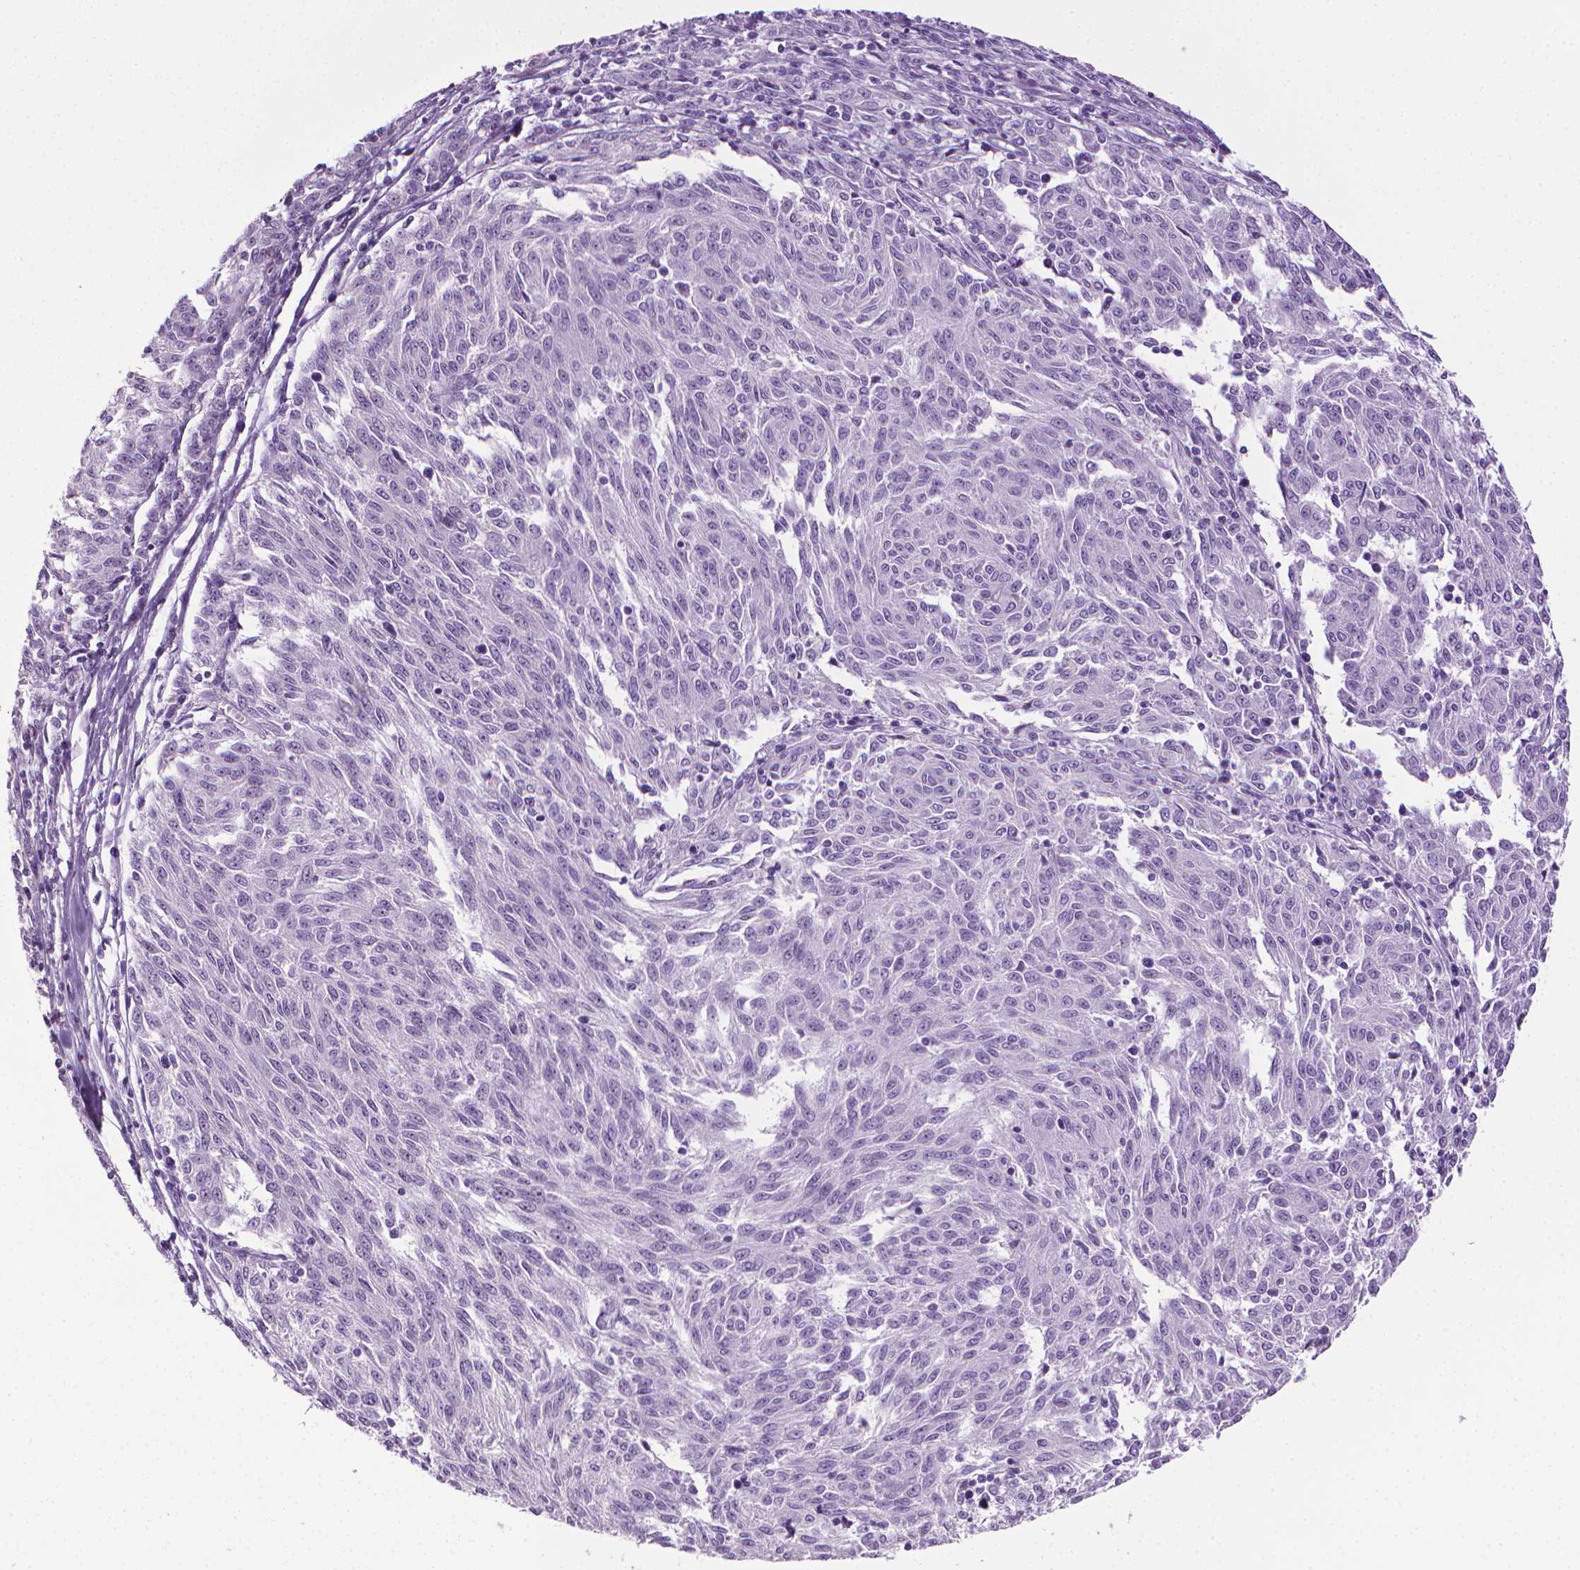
{"staining": {"intensity": "negative", "quantity": "none", "location": "none"}, "tissue": "melanoma", "cell_type": "Tumor cells", "image_type": "cancer", "snomed": [{"axis": "morphology", "description": "Malignant melanoma, NOS"}, {"axis": "topography", "description": "Skin"}], "caption": "The IHC photomicrograph has no significant positivity in tumor cells of melanoma tissue.", "gene": "DNAI7", "patient": {"sex": "female", "age": 72}}